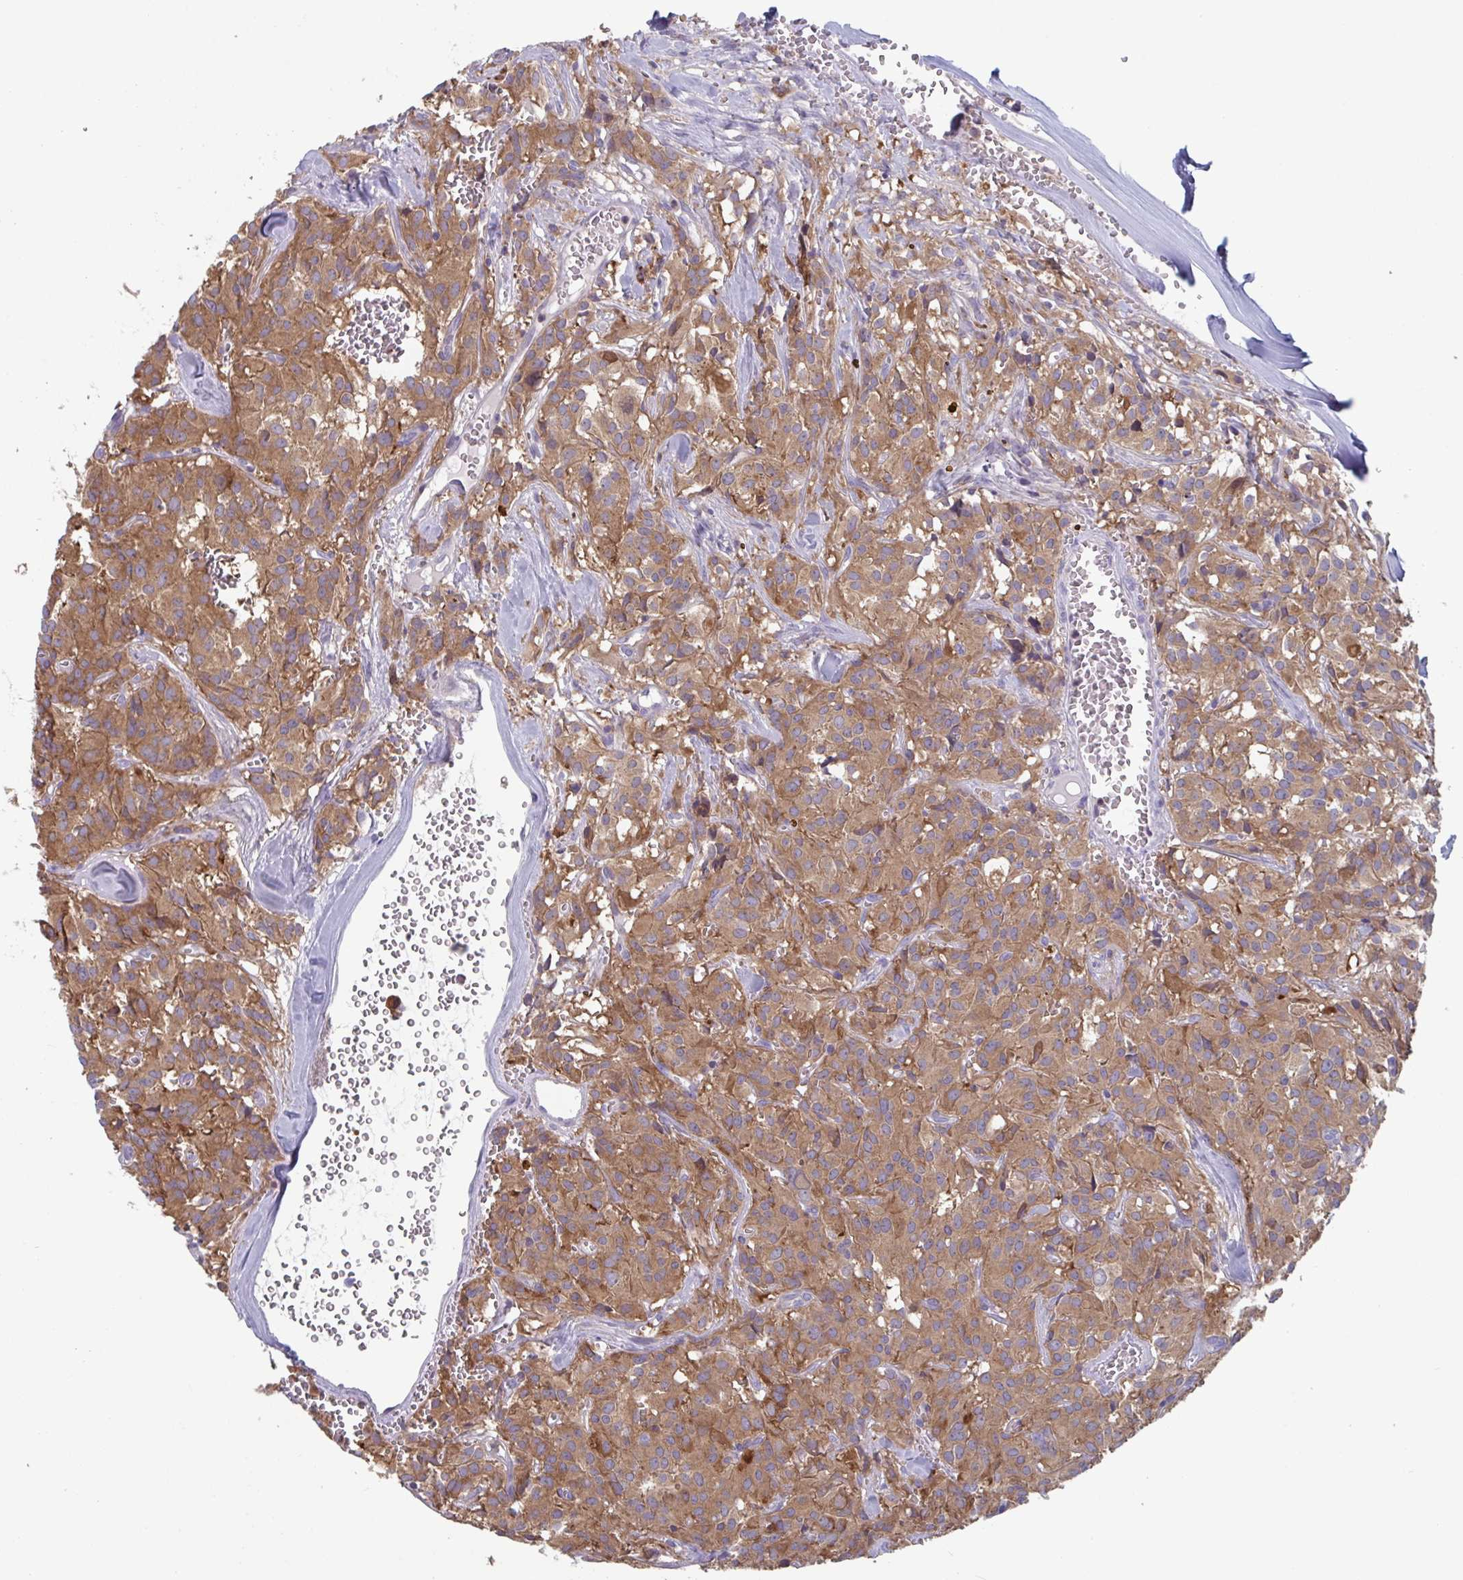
{"staining": {"intensity": "moderate", "quantity": ">75%", "location": "cytoplasmic/membranous"}, "tissue": "glioma", "cell_type": "Tumor cells", "image_type": "cancer", "snomed": [{"axis": "morphology", "description": "Glioma, malignant, Low grade"}, {"axis": "topography", "description": "Brain"}], "caption": "This is a histology image of IHC staining of glioma, which shows moderate expression in the cytoplasmic/membranous of tumor cells.", "gene": "NIPSNAP1", "patient": {"sex": "male", "age": 42}}